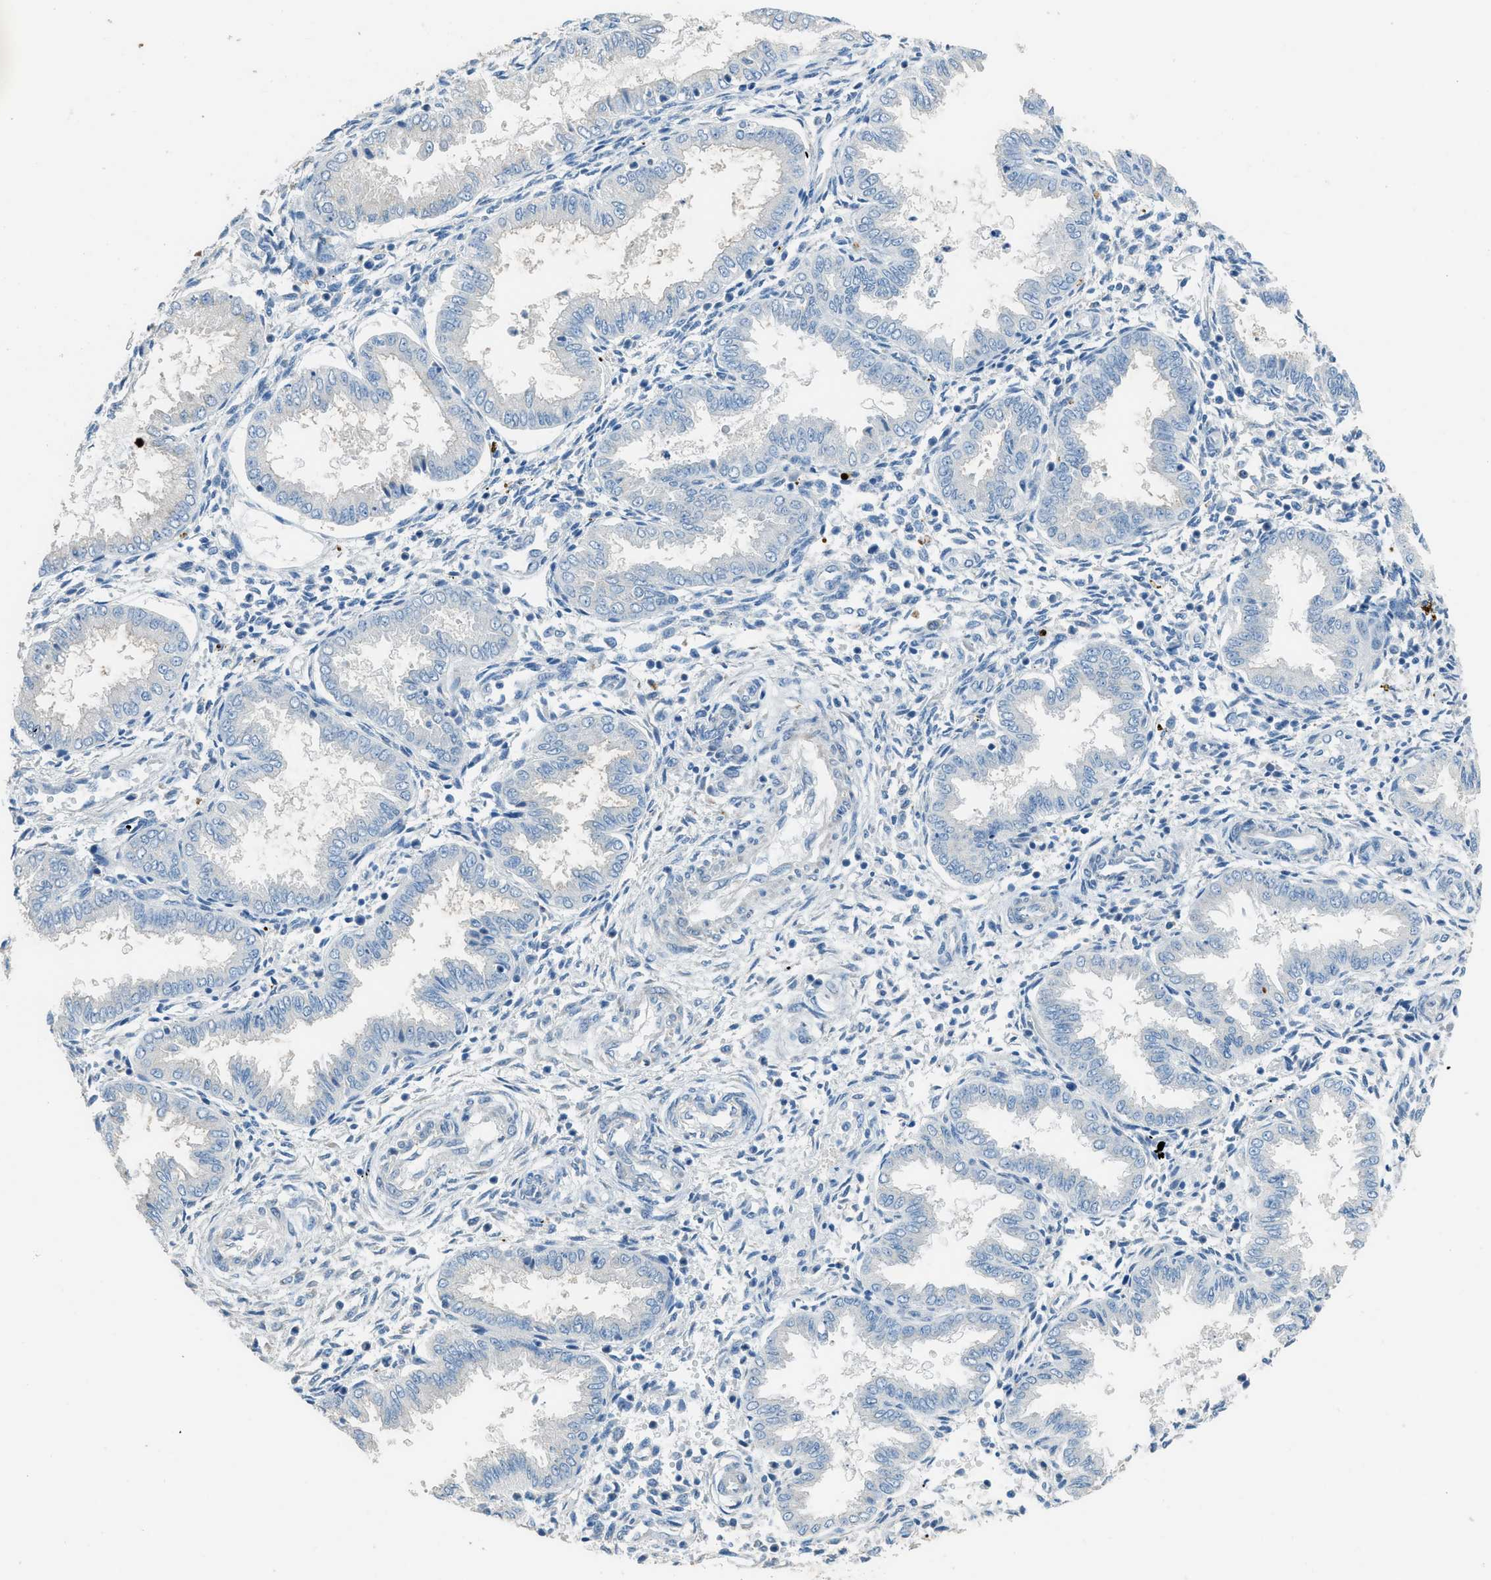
{"staining": {"intensity": "negative", "quantity": "none", "location": "none"}, "tissue": "endometrium", "cell_type": "Cells in endometrial stroma", "image_type": "normal", "snomed": [{"axis": "morphology", "description": "Normal tissue, NOS"}, {"axis": "topography", "description": "Endometrium"}], "caption": "Immunohistochemical staining of benign human endometrium exhibits no significant positivity in cells in endometrial stroma. Nuclei are stained in blue.", "gene": "TIMD4", "patient": {"sex": "female", "age": 33}}